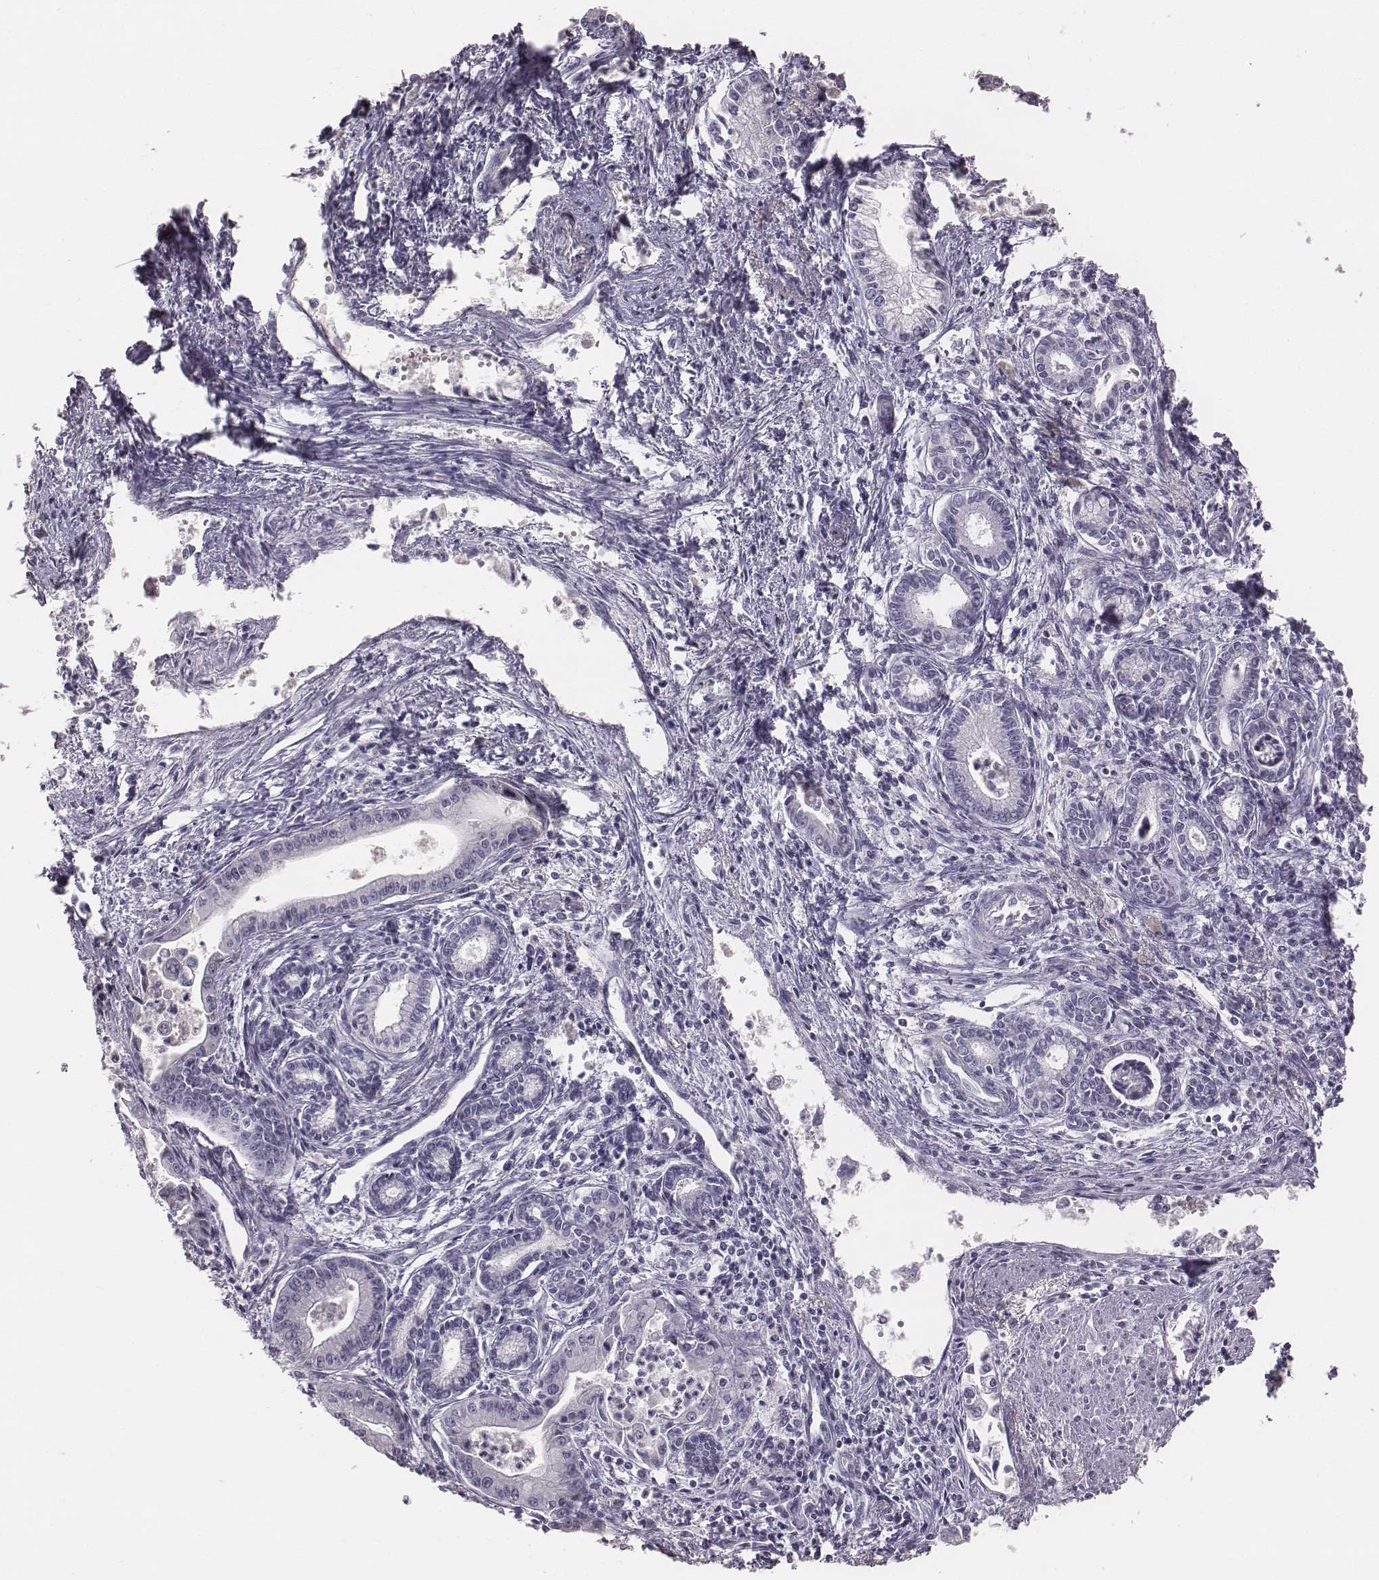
{"staining": {"intensity": "negative", "quantity": "none", "location": "none"}, "tissue": "pancreatic cancer", "cell_type": "Tumor cells", "image_type": "cancer", "snomed": [{"axis": "morphology", "description": "Adenocarcinoma, NOS"}, {"axis": "topography", "description": "Pancreas"}], "caption": "This is an immunohistochemistry (IHC) histopathology image of human pancreatic adenocarcinoma. There is no staining in tumor cells.", "gene": "C6orf58", "patient": {"sex": "female", "age": 65}}